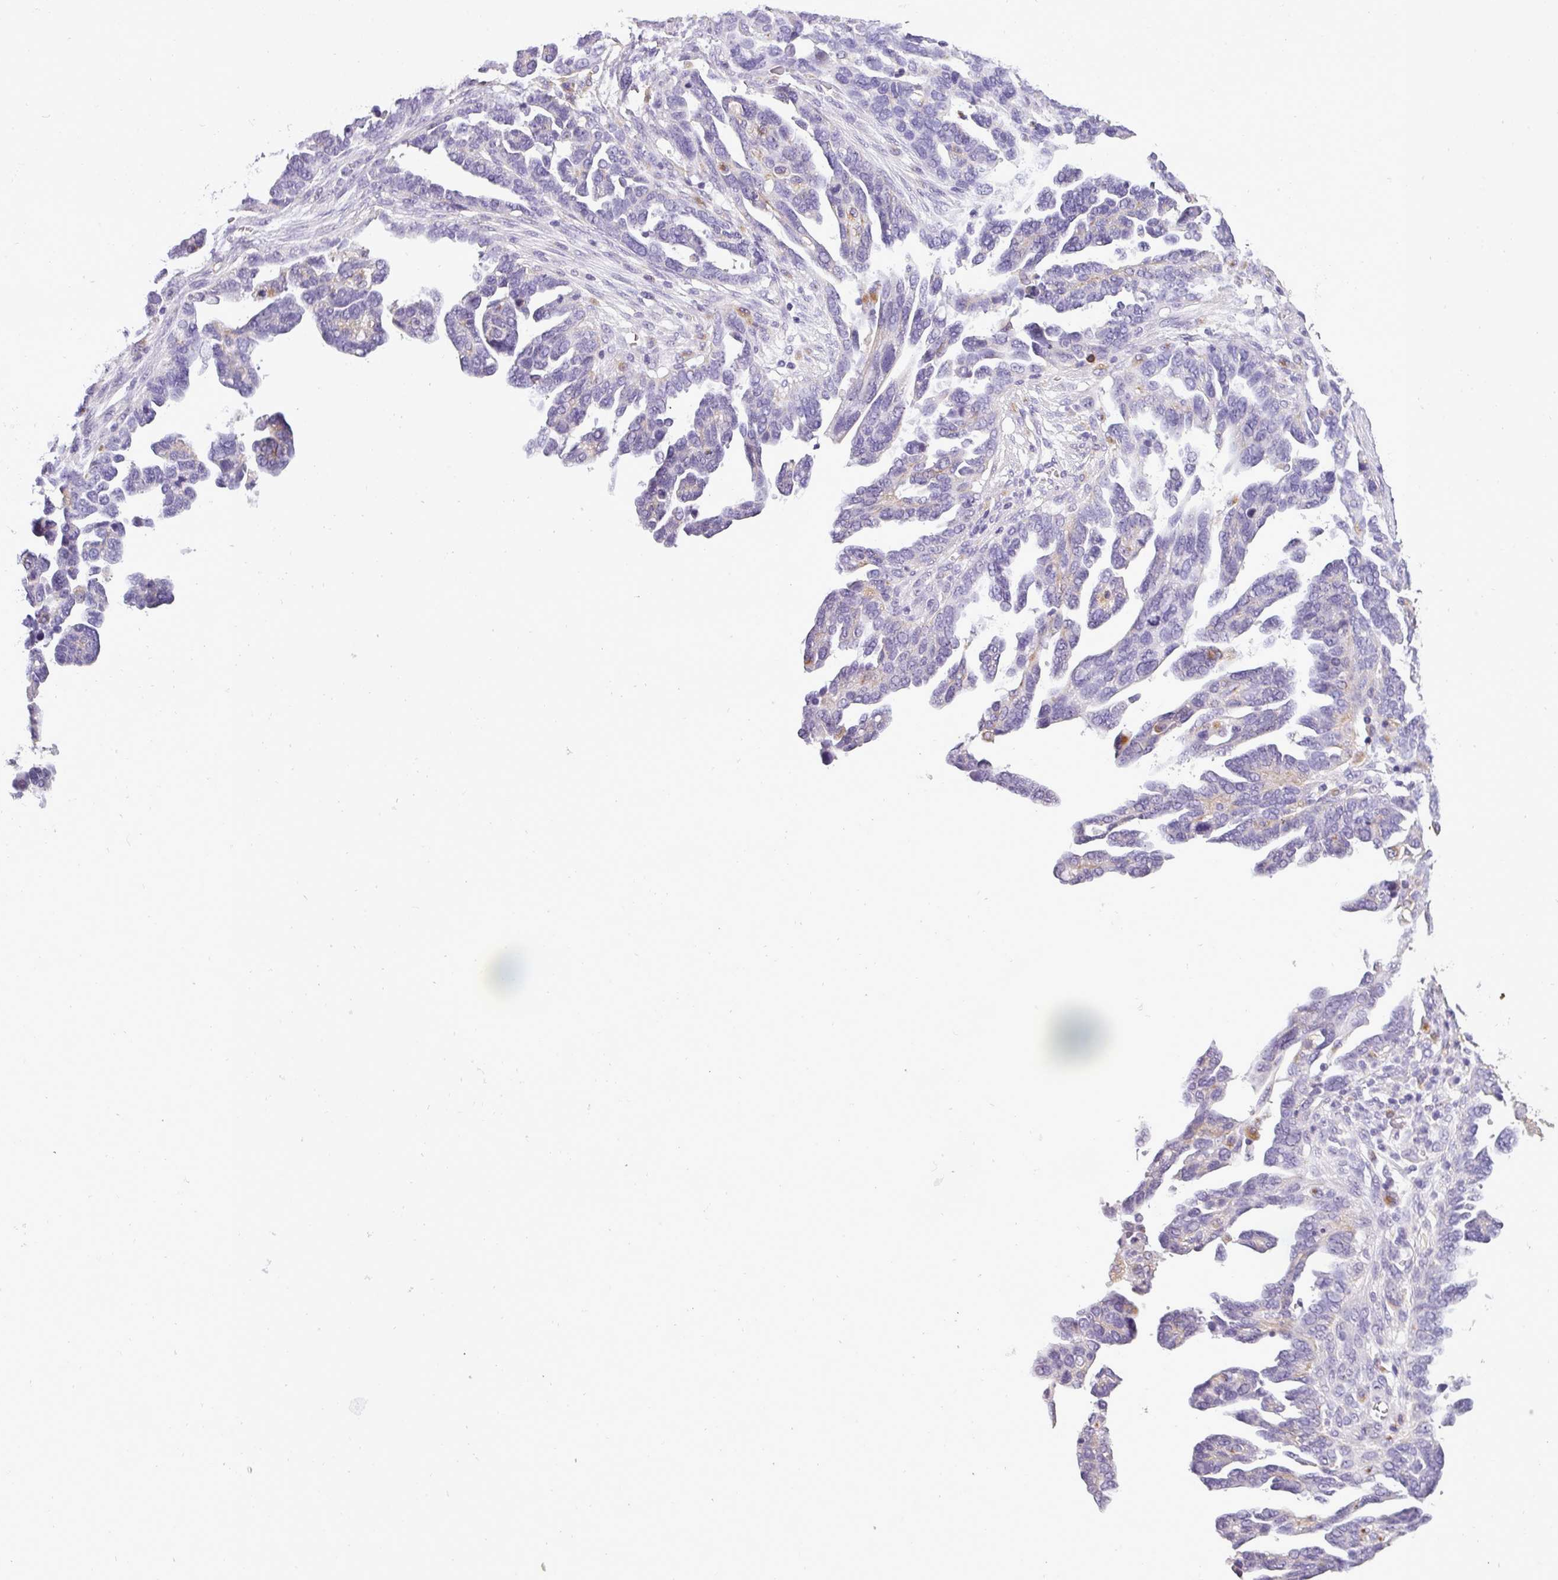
{"staining": {"intensity": "negative", "quantity": "none", "location": "none"}, "tissue": "ovarian cancer", "cell_type": "Tumor cells", "image_type": "cancer", "snomed": [{"axis": "morphology", "description": "Cystadenocarcinoma, serous, NOS"}, {"axis": "topography", "description": "Ovary"}], "caption": "Immunohistochemistry (IHC) micrograph of neoplastic tissue: ovarian cancer (serous cystadenocarcinoma) stained with DAB (3,3'-diaminobenzidine) displays no significant protein positivity in tumor cells.", "gene": "ATP6V1D", "patient": {"sex": "female", "age": 54}}